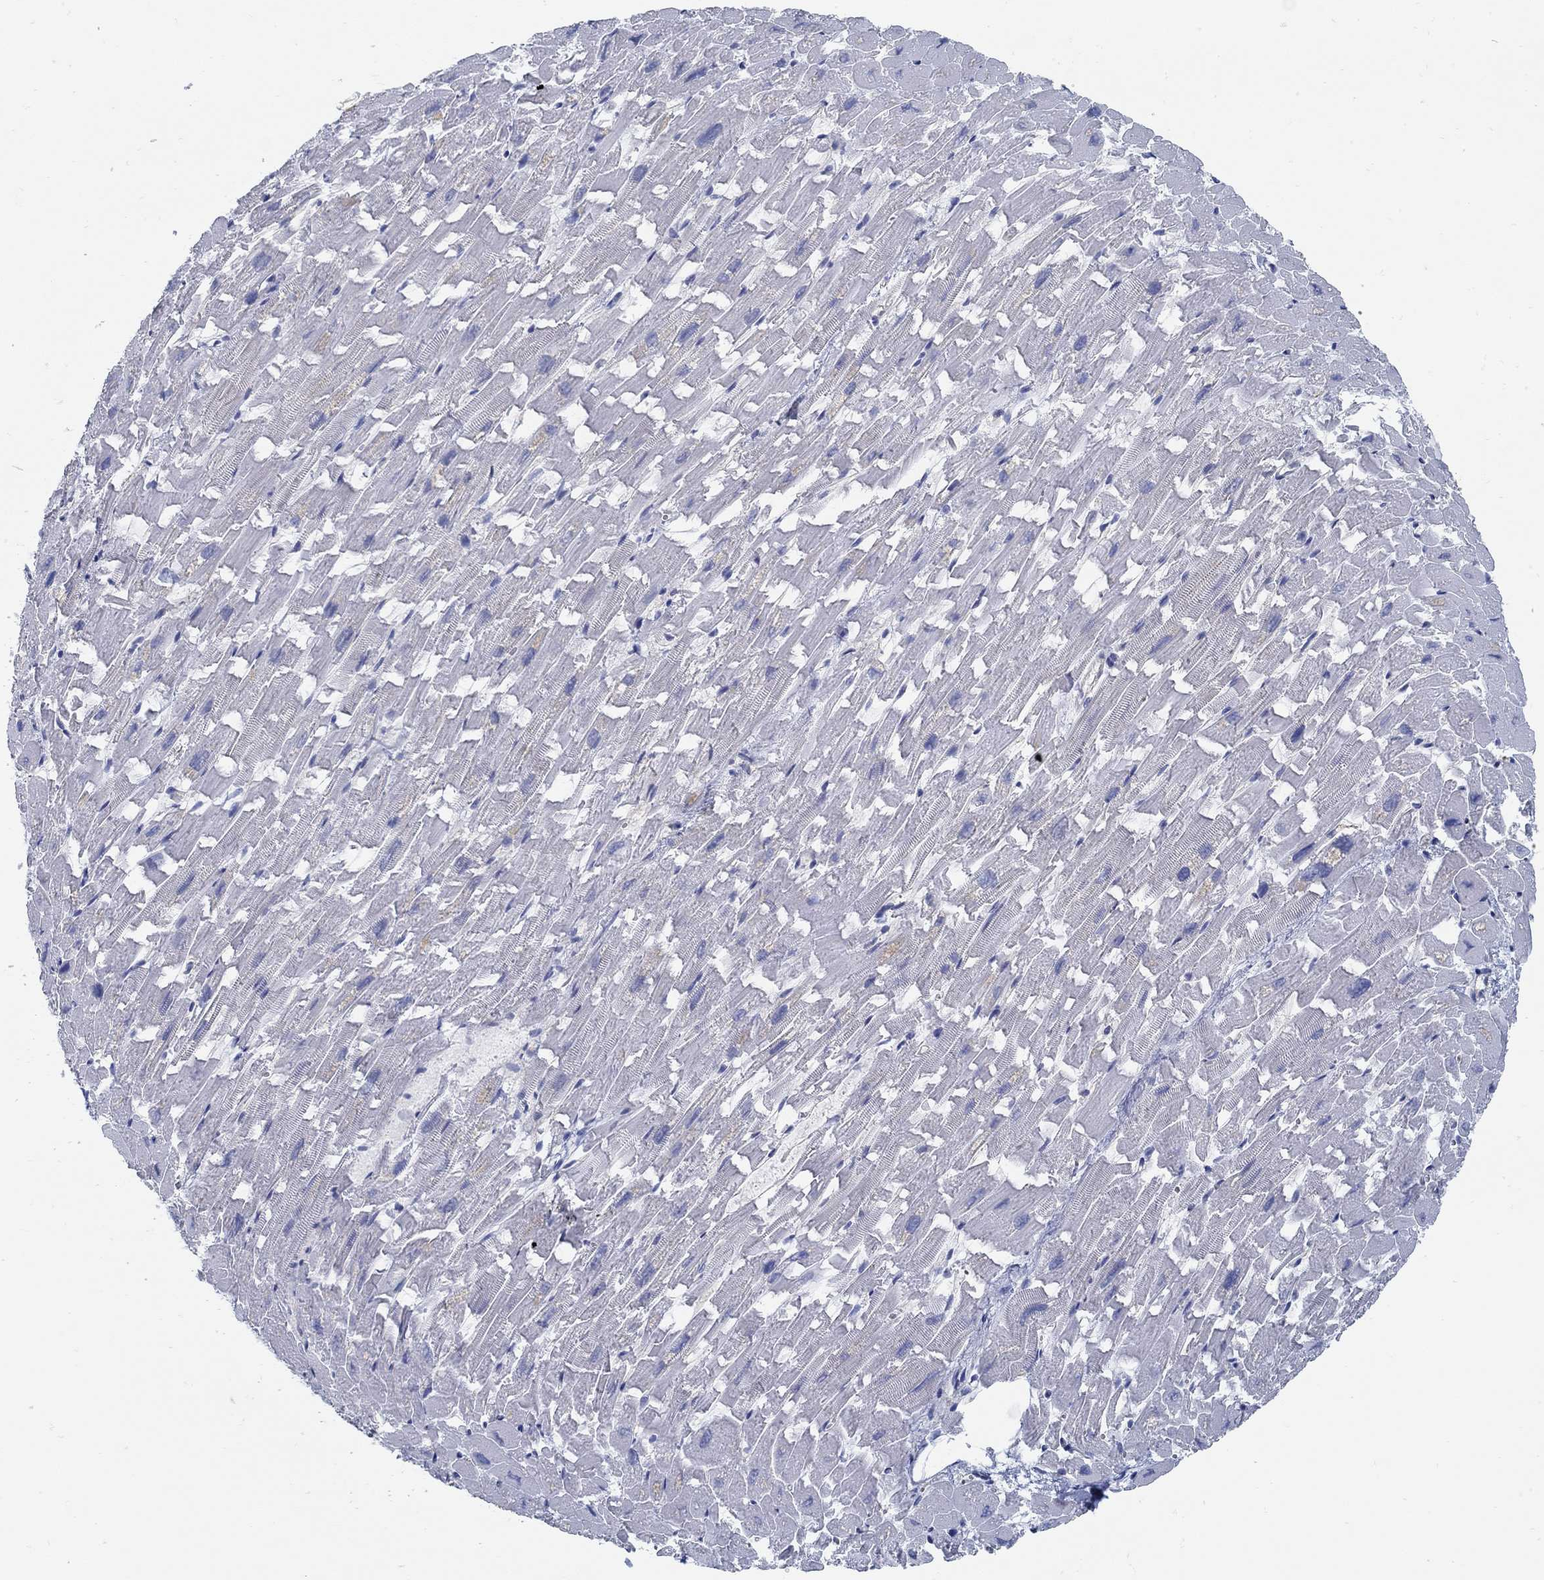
{"staining": {"intensity": "negative", "quantity": "none", "location": "none"}, "tissue": "heart muscle", "cell_type": "Cardiomyocytes", "image_type": "normal", "snomed": [{"axis": "morphology", "description": "Normal tissue, NOS"}, {"axis": "topography", "description": "Heart"}], "caption": "This micrograph is of normal heart muscle stained with IHC to label a protein in brown with the nuclei are counter-stained blue. There is no positivity in cardiomyocytes.", "gene": "C15orf39", "patient": {"sex": "female", "age": 64}}